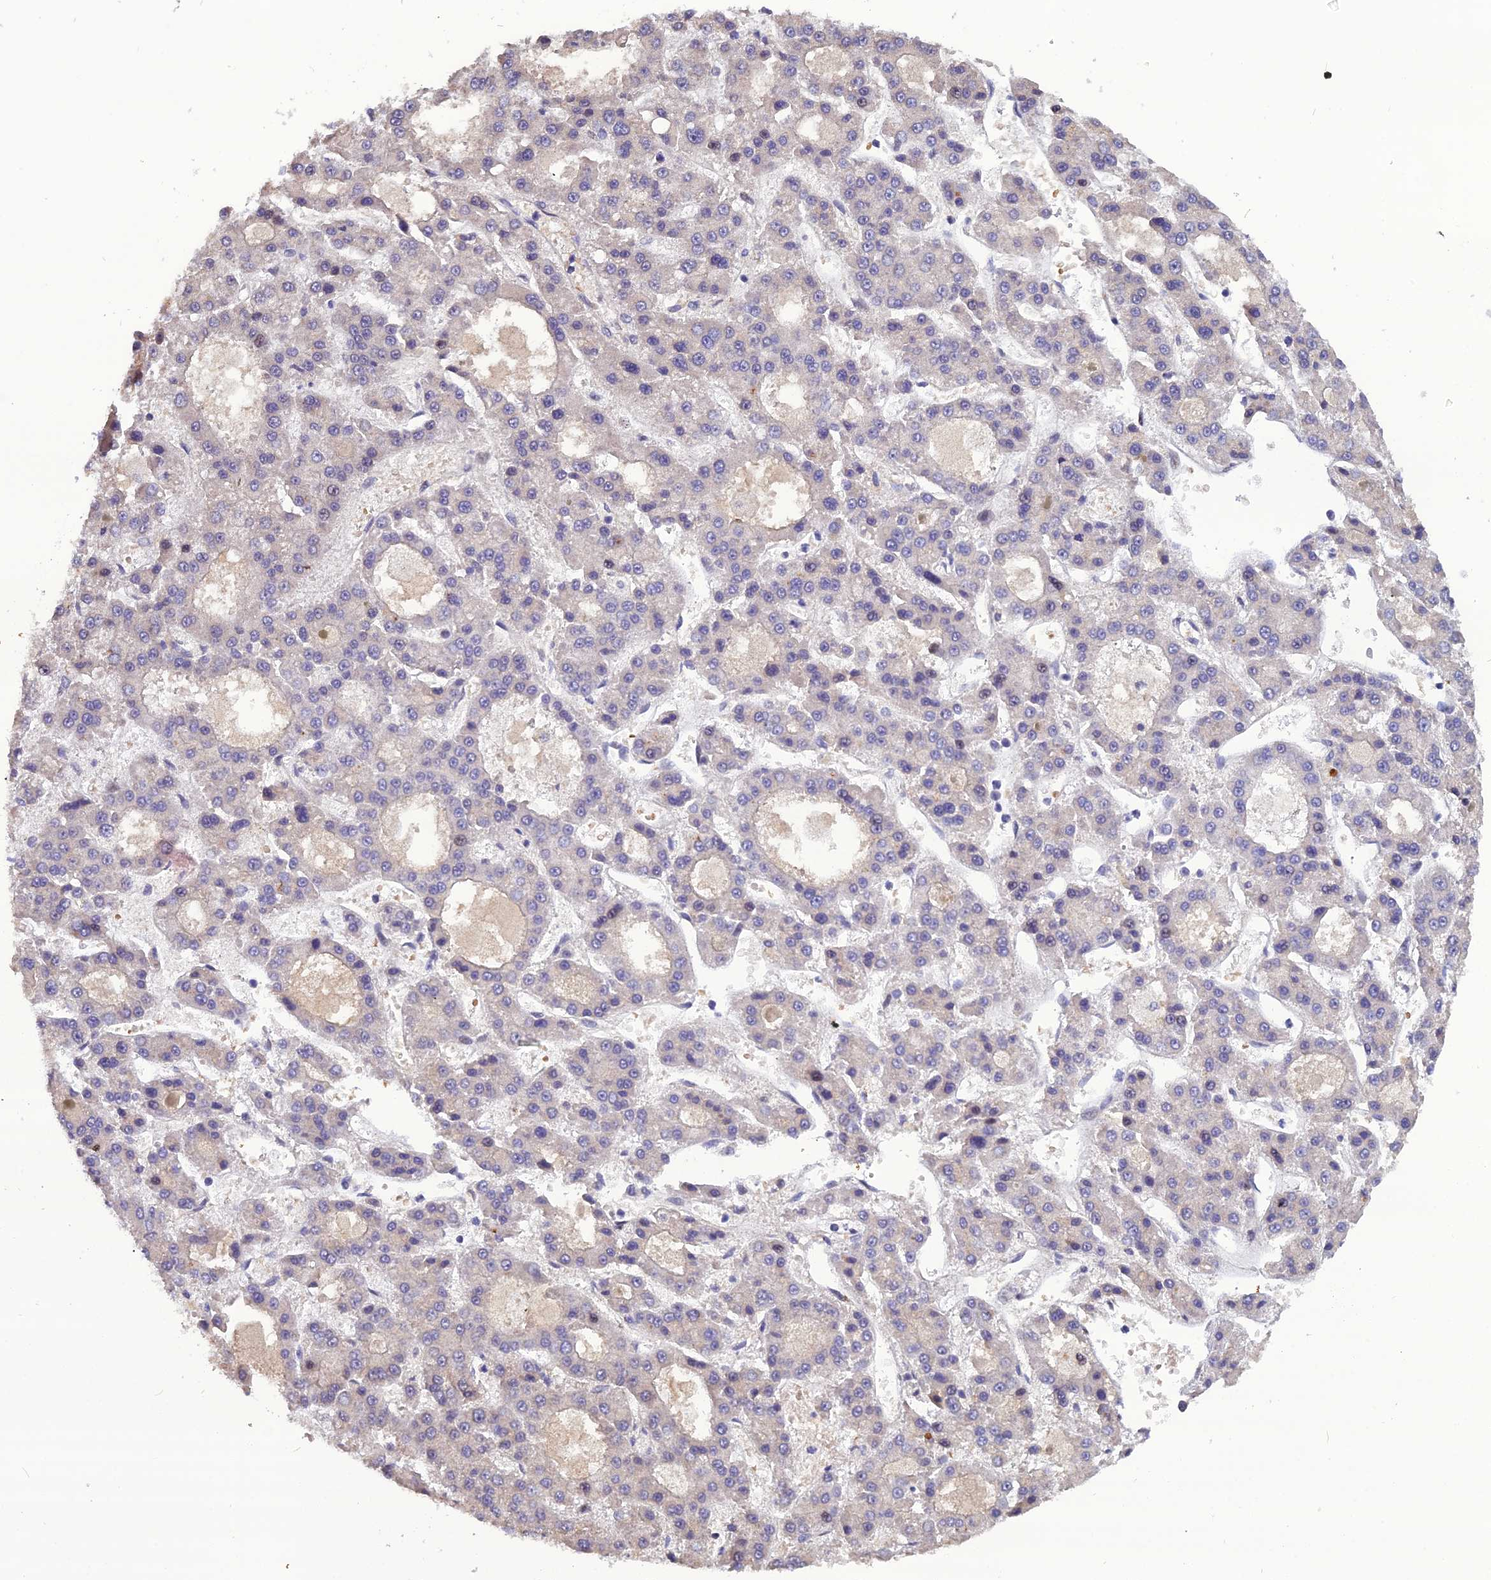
{"staining": {"intensity": "moderate", "quantity": "<25%", "location": "cytoplasmic/membranous,nuclear"}, "tissue": "liver cancer", "cell_type": "Tumor cells", "image_type": "cancer", "snomed": [{"axis": "morphology", "description": "Carcinoma, Hepatocellular, NOS"}, {"axis": "topography", "description": "Liver"}], "caption": "The histopathology image shows immunohistochemical staining of hepatocellular carcinoma (liver). There is moderate cytoplasmic/membranous and nuclear staining is present in about <25% of tumor cells.", "gene": "ARL2", "patient": {"sex": "male", "age": 70}}